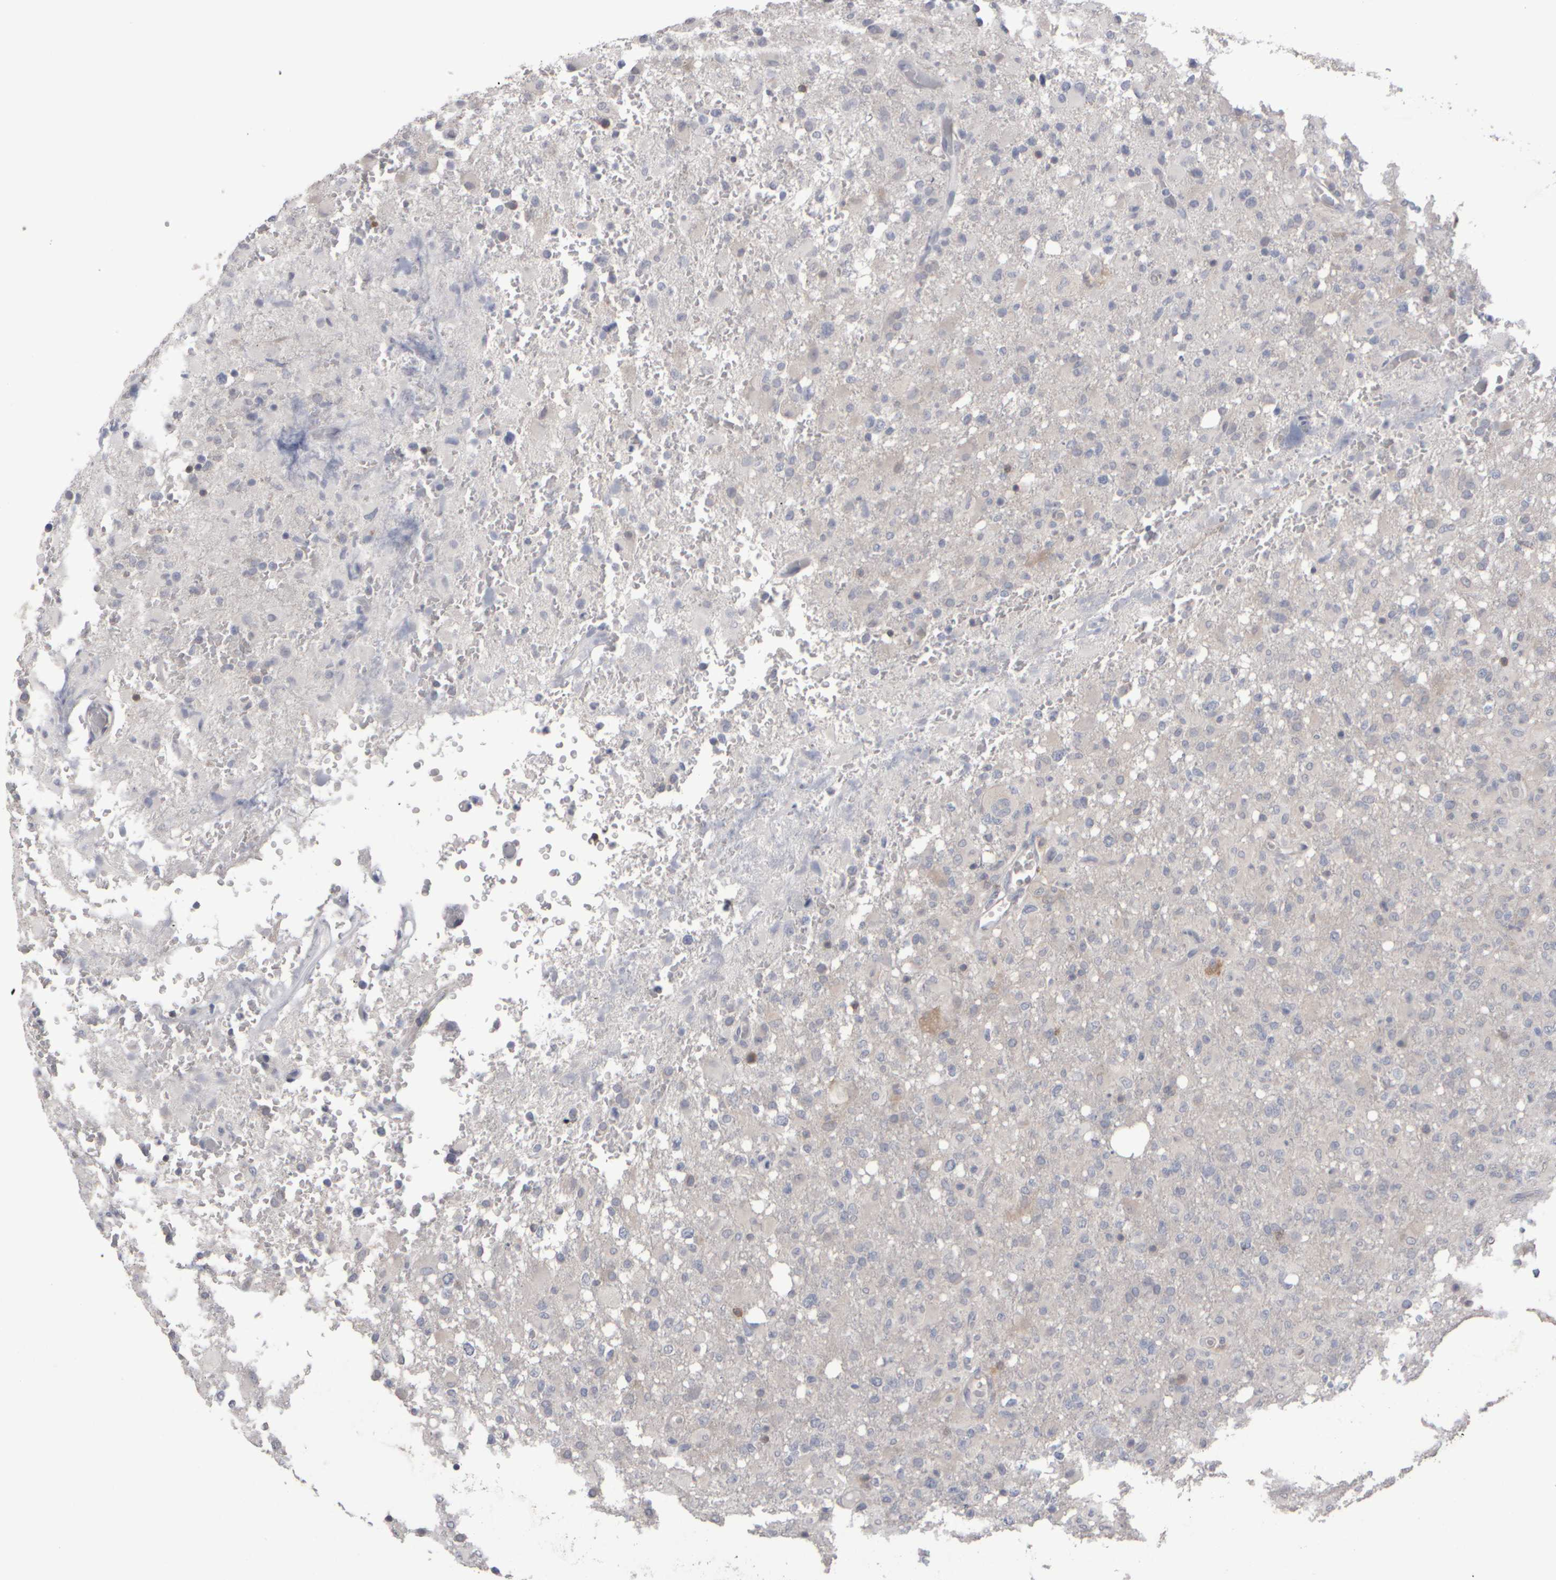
{"staining": {"intensity": "negative", "quantity": "none", "location": "none"}, "tissue": "glioma", "cell_type": "Tumor cells", "image_type": "cancer", "snomed": [{"axis": "morphology", "description": "Glioma, malignant, High grade"}, {"axis": "topography", "description": "Brain"}], "caption": "A histopathology image of glioma stained for a protein shows no brown staining in tumor cells.", "gene": "EPHX2", "patient": {"sex": "female", "age": 57}}